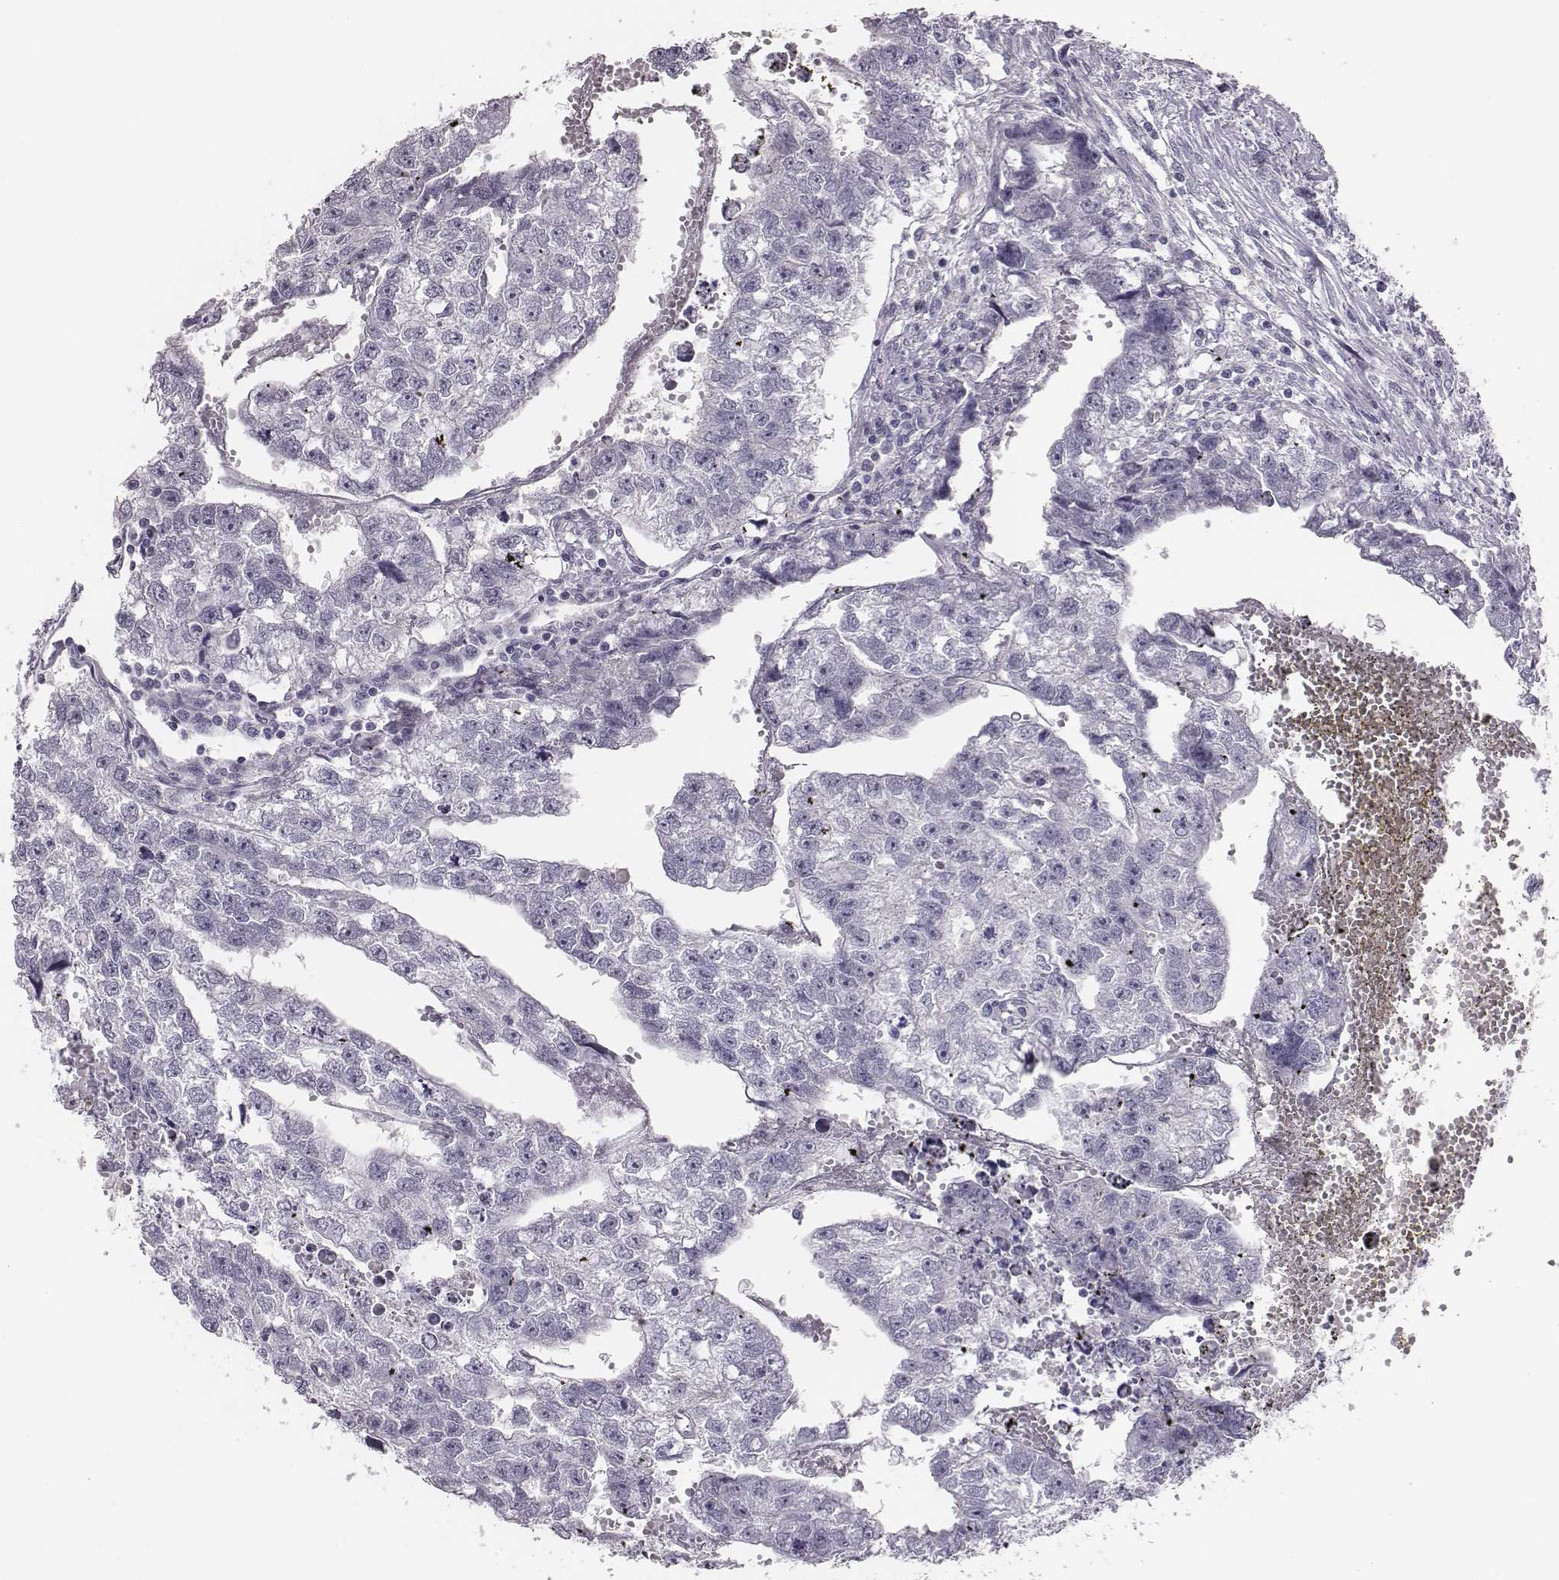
{"staining": {"intensity": "negative", "quantity": "none", "location": "none"}, "tissue": "testis cancer", "cell_type": "Tumor cells", "image_type": "cancer", "snomed": [{"axis": "morphology", "description": "Carcinoma, Embryonal, NOS"}, {"axis": "morphology", "description": "Teratoma, malignant, NOS"}, {"axis": "topography", "description": "Testis"}], "caption": "Micrograph shows no protein expression in tumor cells of testis cancer tissue.", "gene": "CACNG4", "patient": {"sex": "male", "age": 44}}